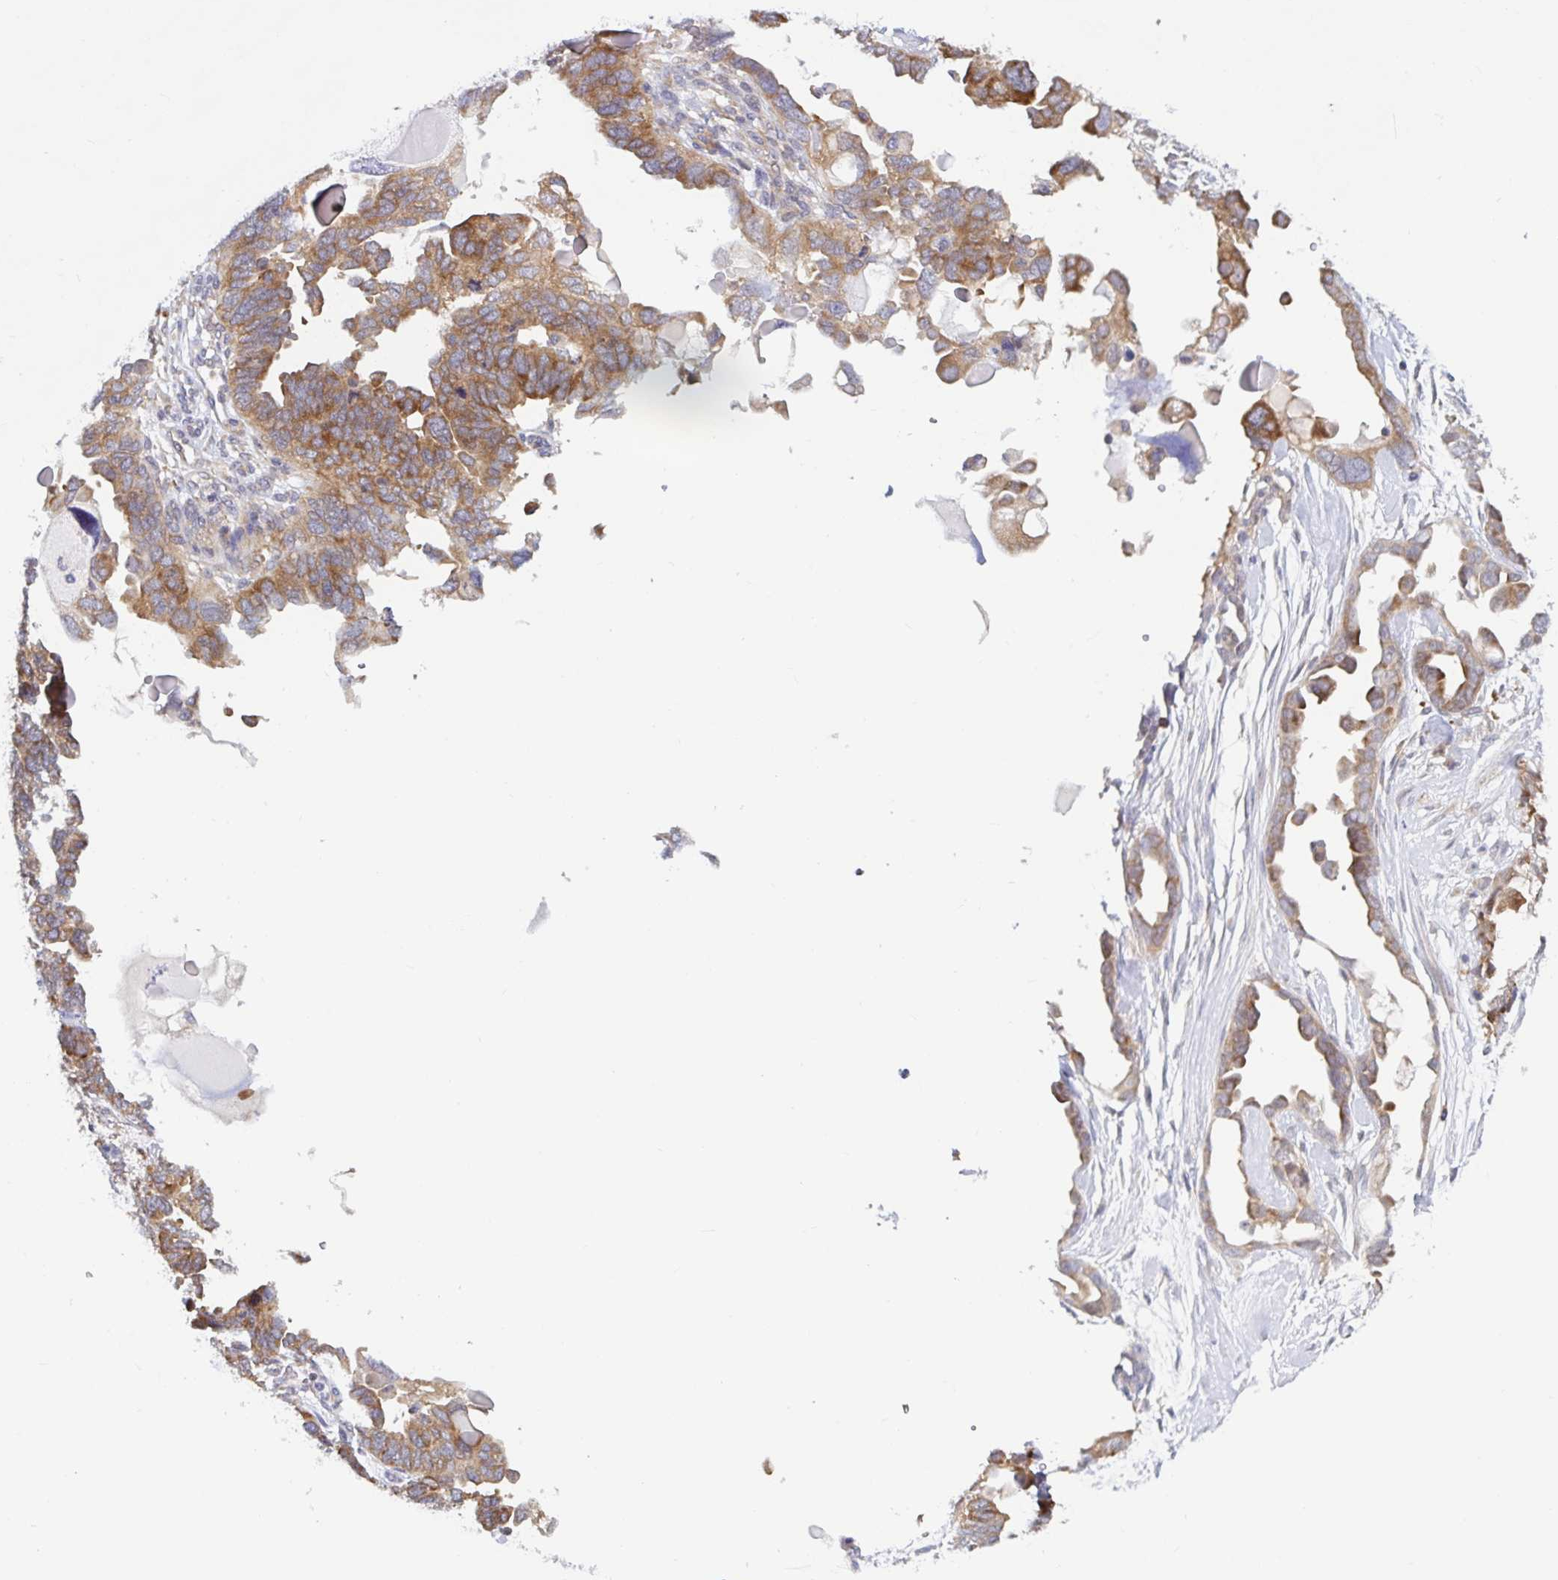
{"staining": {"intensity": "moderate", "quantity": ">75%", "location": "cytoplasmic/membranous"}, "tissue": "ovarian cancer", "cell_type": "Tumor cells", "image_type": "cancer", "snomed": [{"axis": "morphology", "description": "Cystadenocarcinoma, serous, NOS"}, {"axis": "topography", "description": "Ovary"}], "caption": "Protein expression analysis of human ovarian serous cystadenocarcinoma reveals moderate cytoplasmic/membranous expression in approximately >75% of tumor cells.", "gene": "LARP1", "patient": {"sex": "female", "age": 51}}